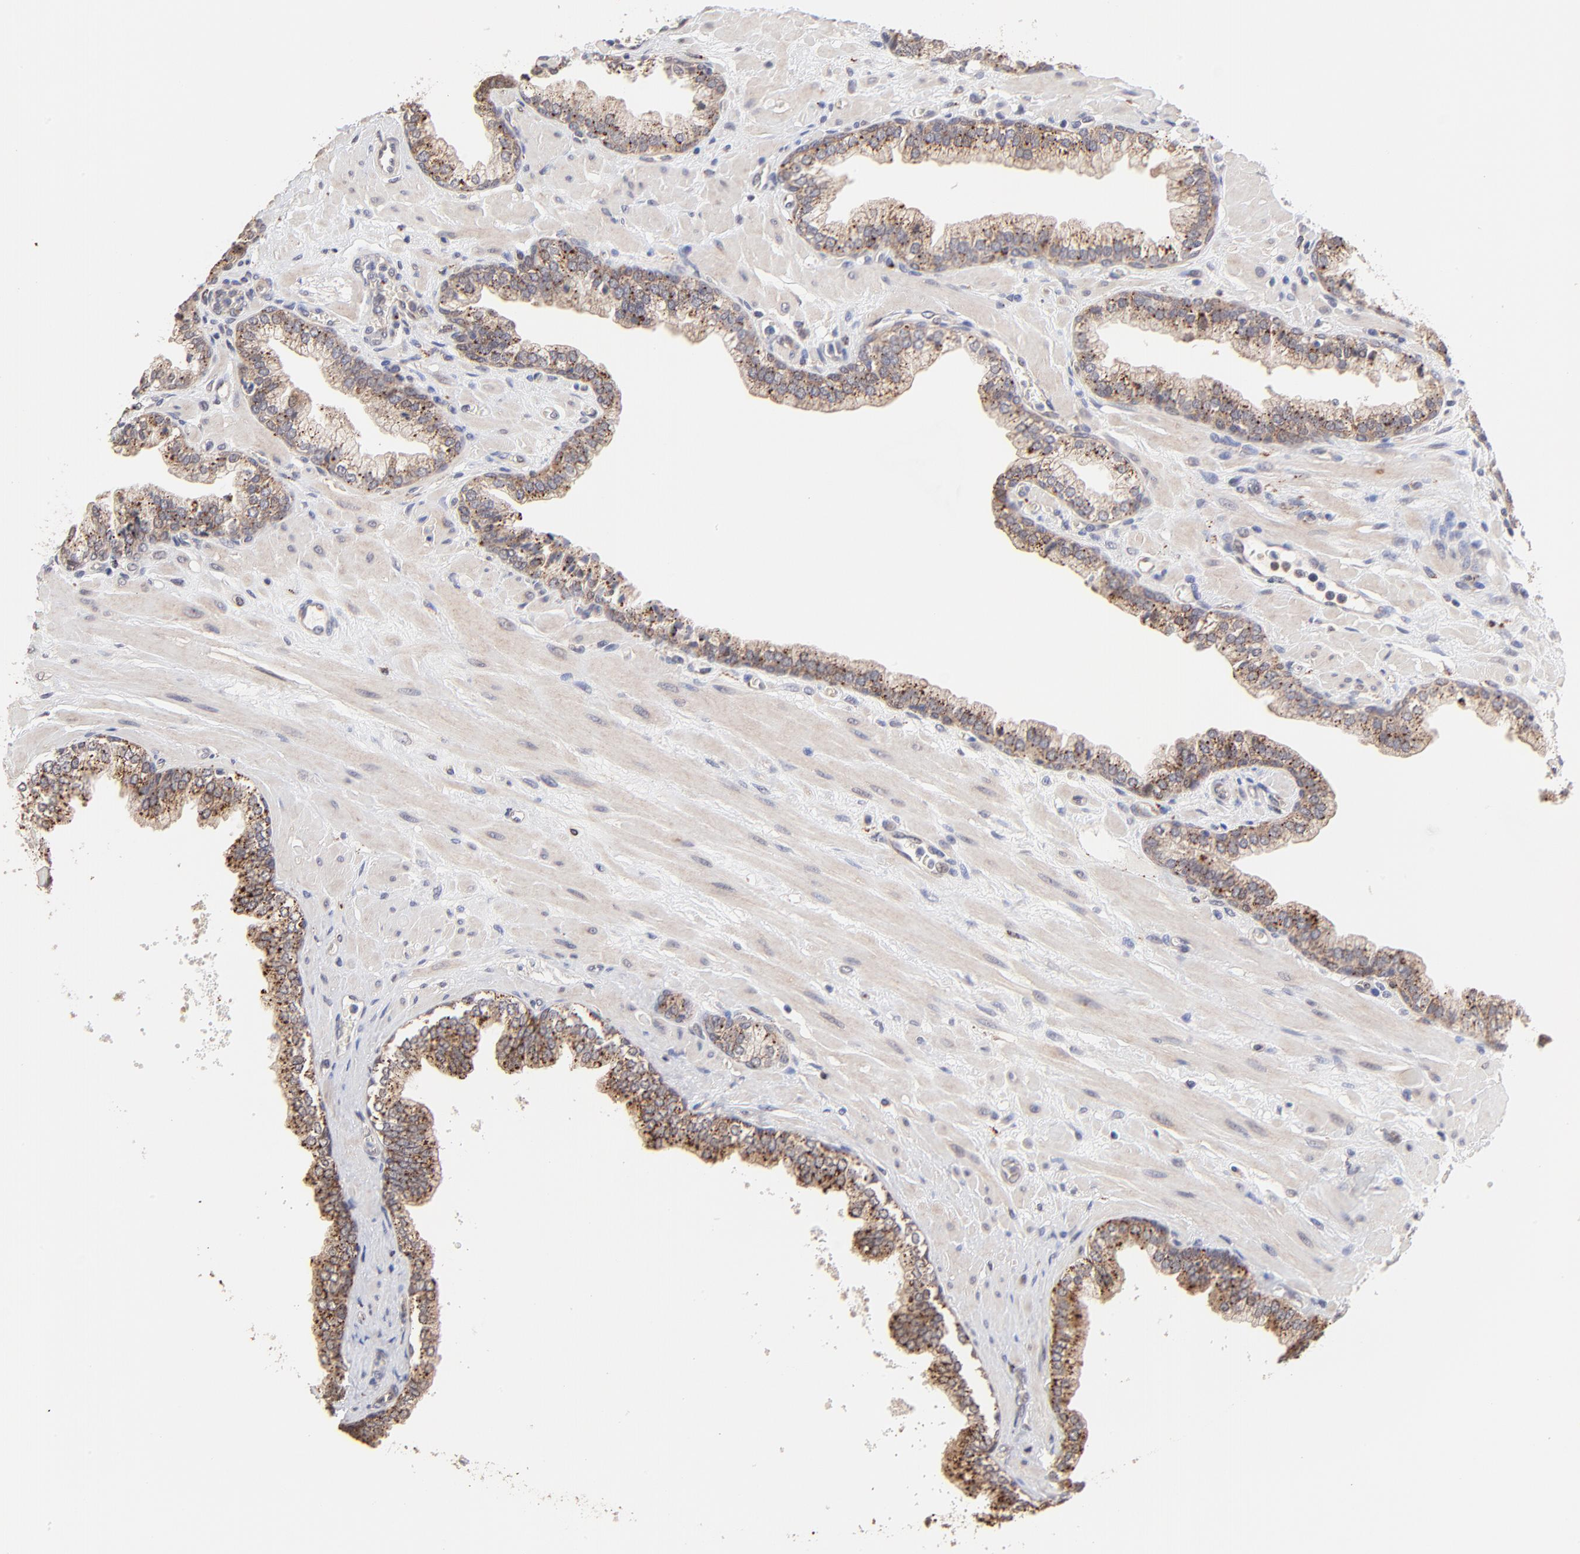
{"staining": {"intensity": "moderate", "quantity": "25%-75%", "location": "cytoplasmic/membranous"}, "tissue": "prostate", "cell_type": "Glandular cells", "image_type": "normal", "snomed": [{"axis": "morphology", "description": "Normal tissue, NOS"}, {"axis": "topography", "description": "Prostate"}], "caption": "Prostate stained for a protein reveals moderate cytoplasmic/membranous positivity in glandular cells. The staining is performed using DAB brown chromogen to label protein expression. The nuclei are counter-stained blue using hematoxylin.", "gene": "PDE4B", "patient": {"sex": "male", "age": 60}}